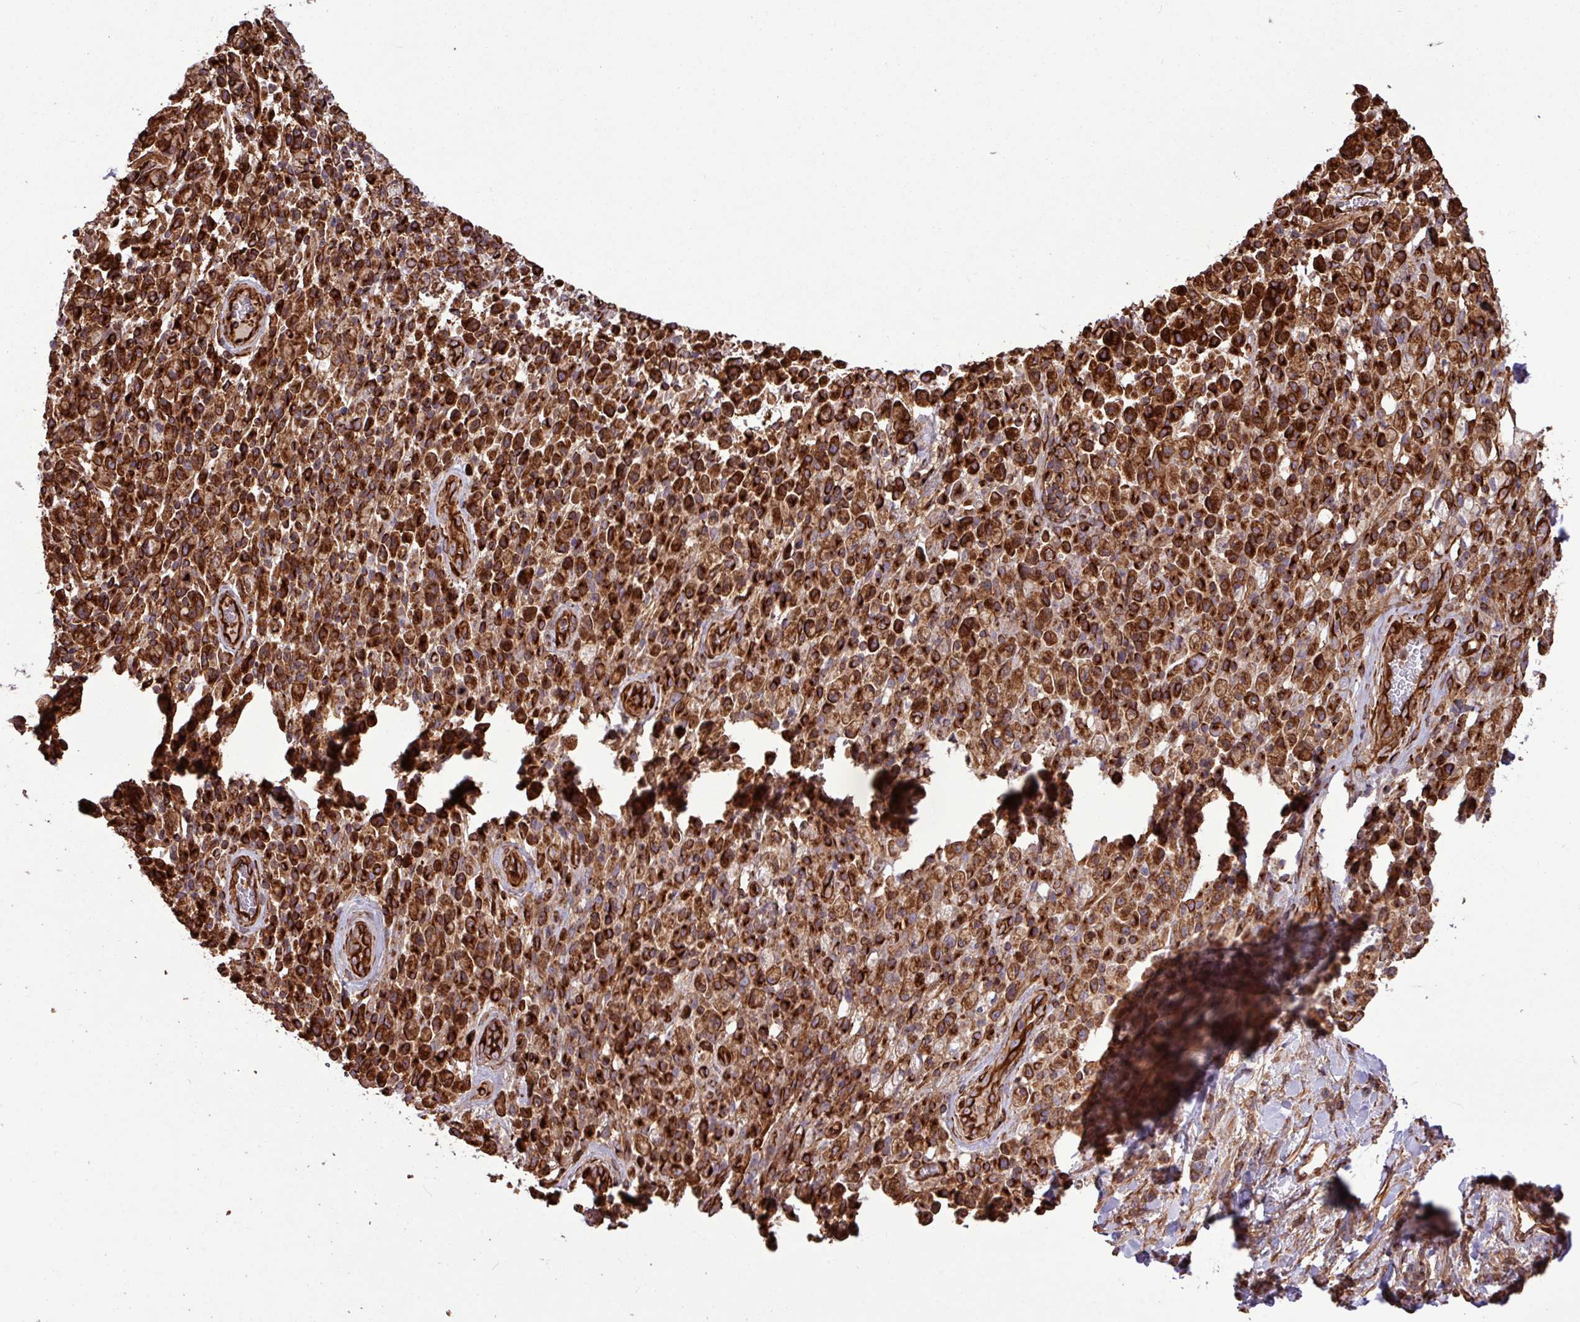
{"staining": {"intensity": "strong", "quantity": ">75%", "location": "cytoplasmic/membranous"}, "tissue": "stomach cancer", "cell_type": "Tumor cells", "image_type": "cancer", "snomed": [{"axis": "morphology", "description": "Adenocarcinoma, NOS"}, {"axis": "topography", "description": "Stomach"}], "caption": "Stomach cancer stained with IHC displays strong cytoplasmic/membranous expression in about >75% of tumor cells. The staining was performed using DAB to visualize the protein expression in brown, while the nuclei were stained in blue with hematoxylin (Magnification: 20x).", "gene": "ZNF300", "patient": {"sex": "male", "age": 77}}